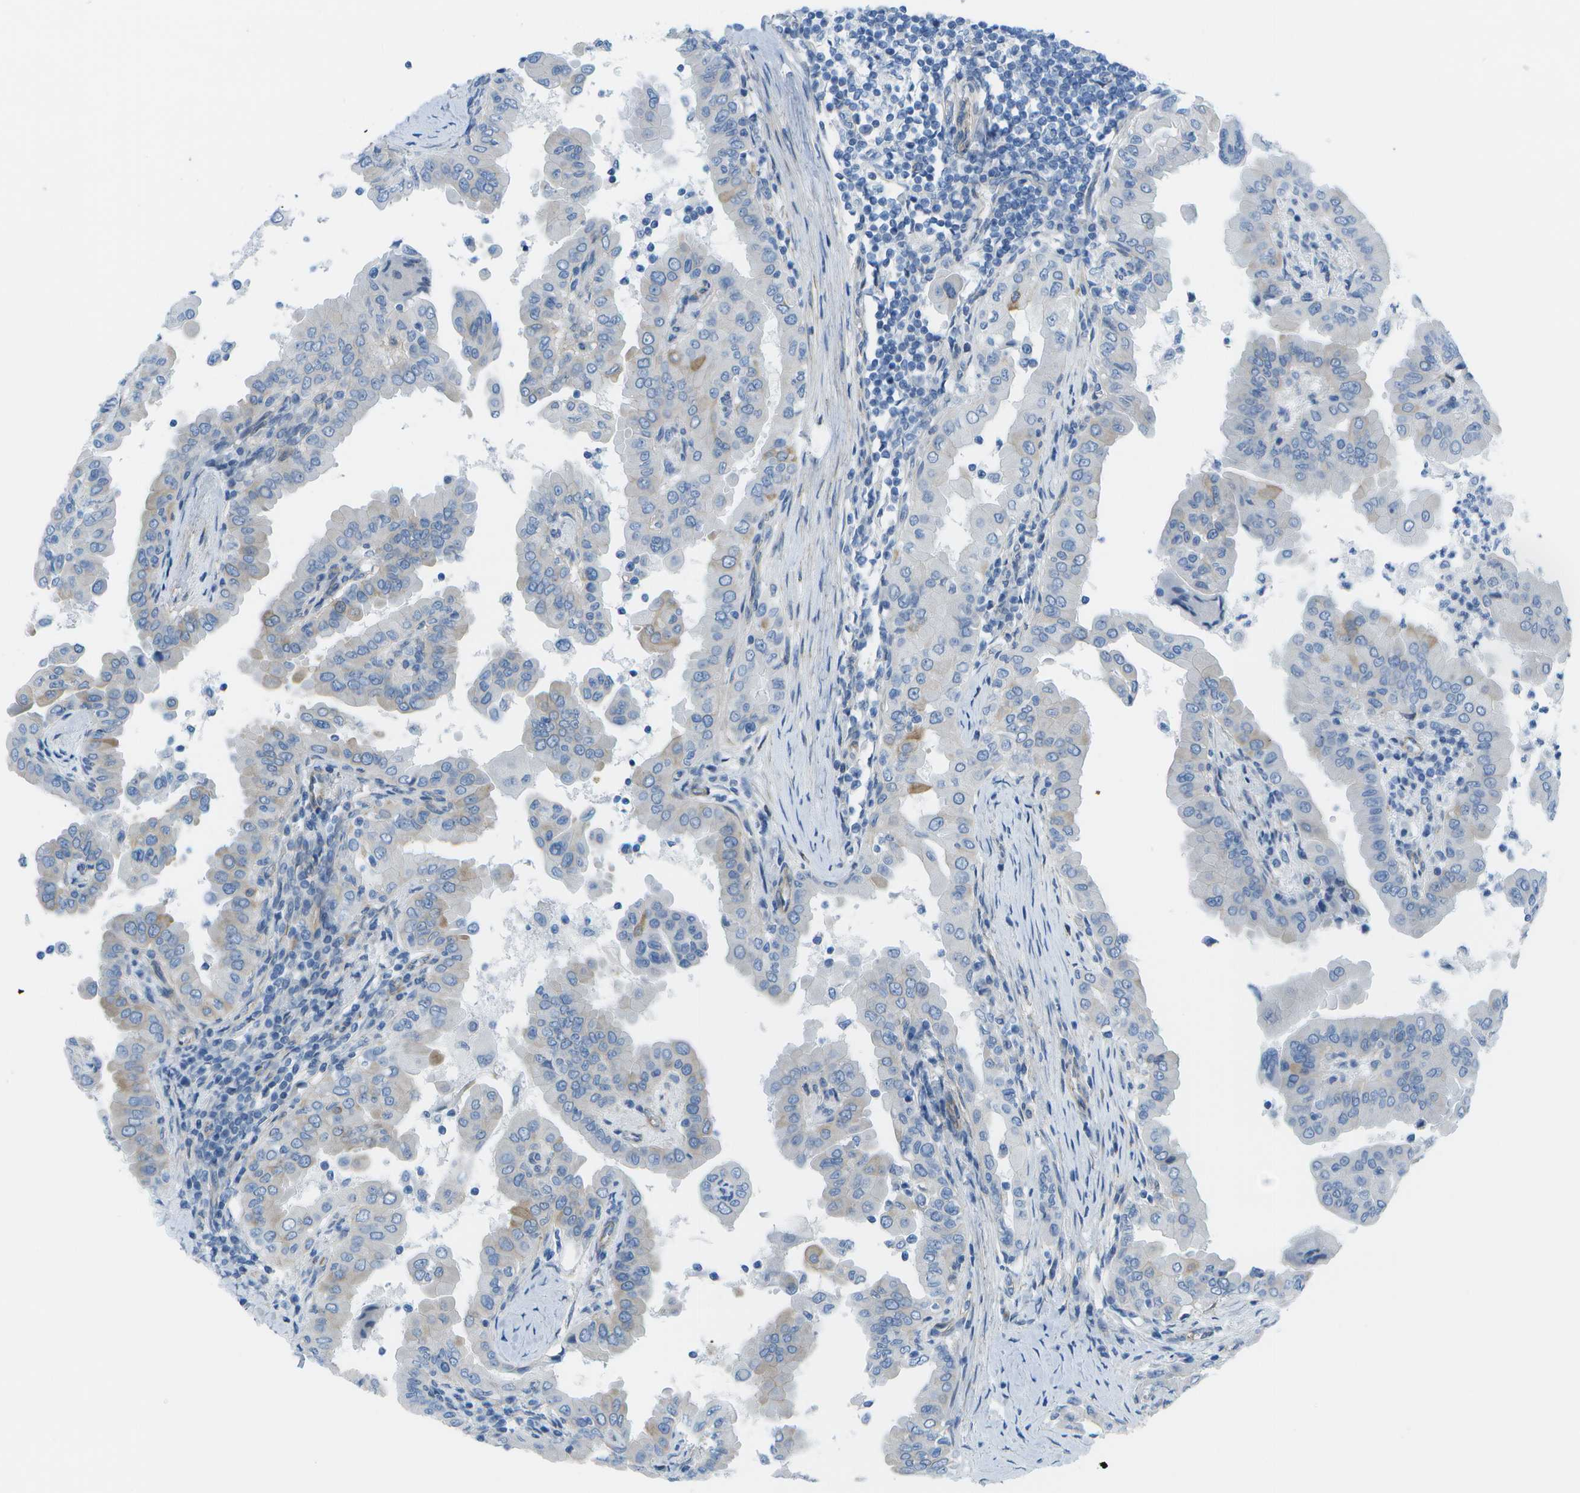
{"staining": {"intensity": "weak", "quantity": "<25%", "location": "cytoplasmic/membranous"}, "tissue": "thyroid cancer", "cell_type": "Tumor cells", "image_type": "cancer", "snomed": [{"axis": "morphology", "description": "Papillary adenocarcinoma, NOS"}, {"axis": "topography", "description": "Thyroid gland"}], "caption": "Immunohistochemistry (IHC) of thyroid cancer (papillary adenocarcinoma) reveals no expression in tumor cells. The staining is performed using DAB (3,3'-diaminobenzidine) brown chromogen with nuclei counter-stained in using hematoxylin.", "gene": "SORBS3", "patient": {"sex": "male", "age": 33}}